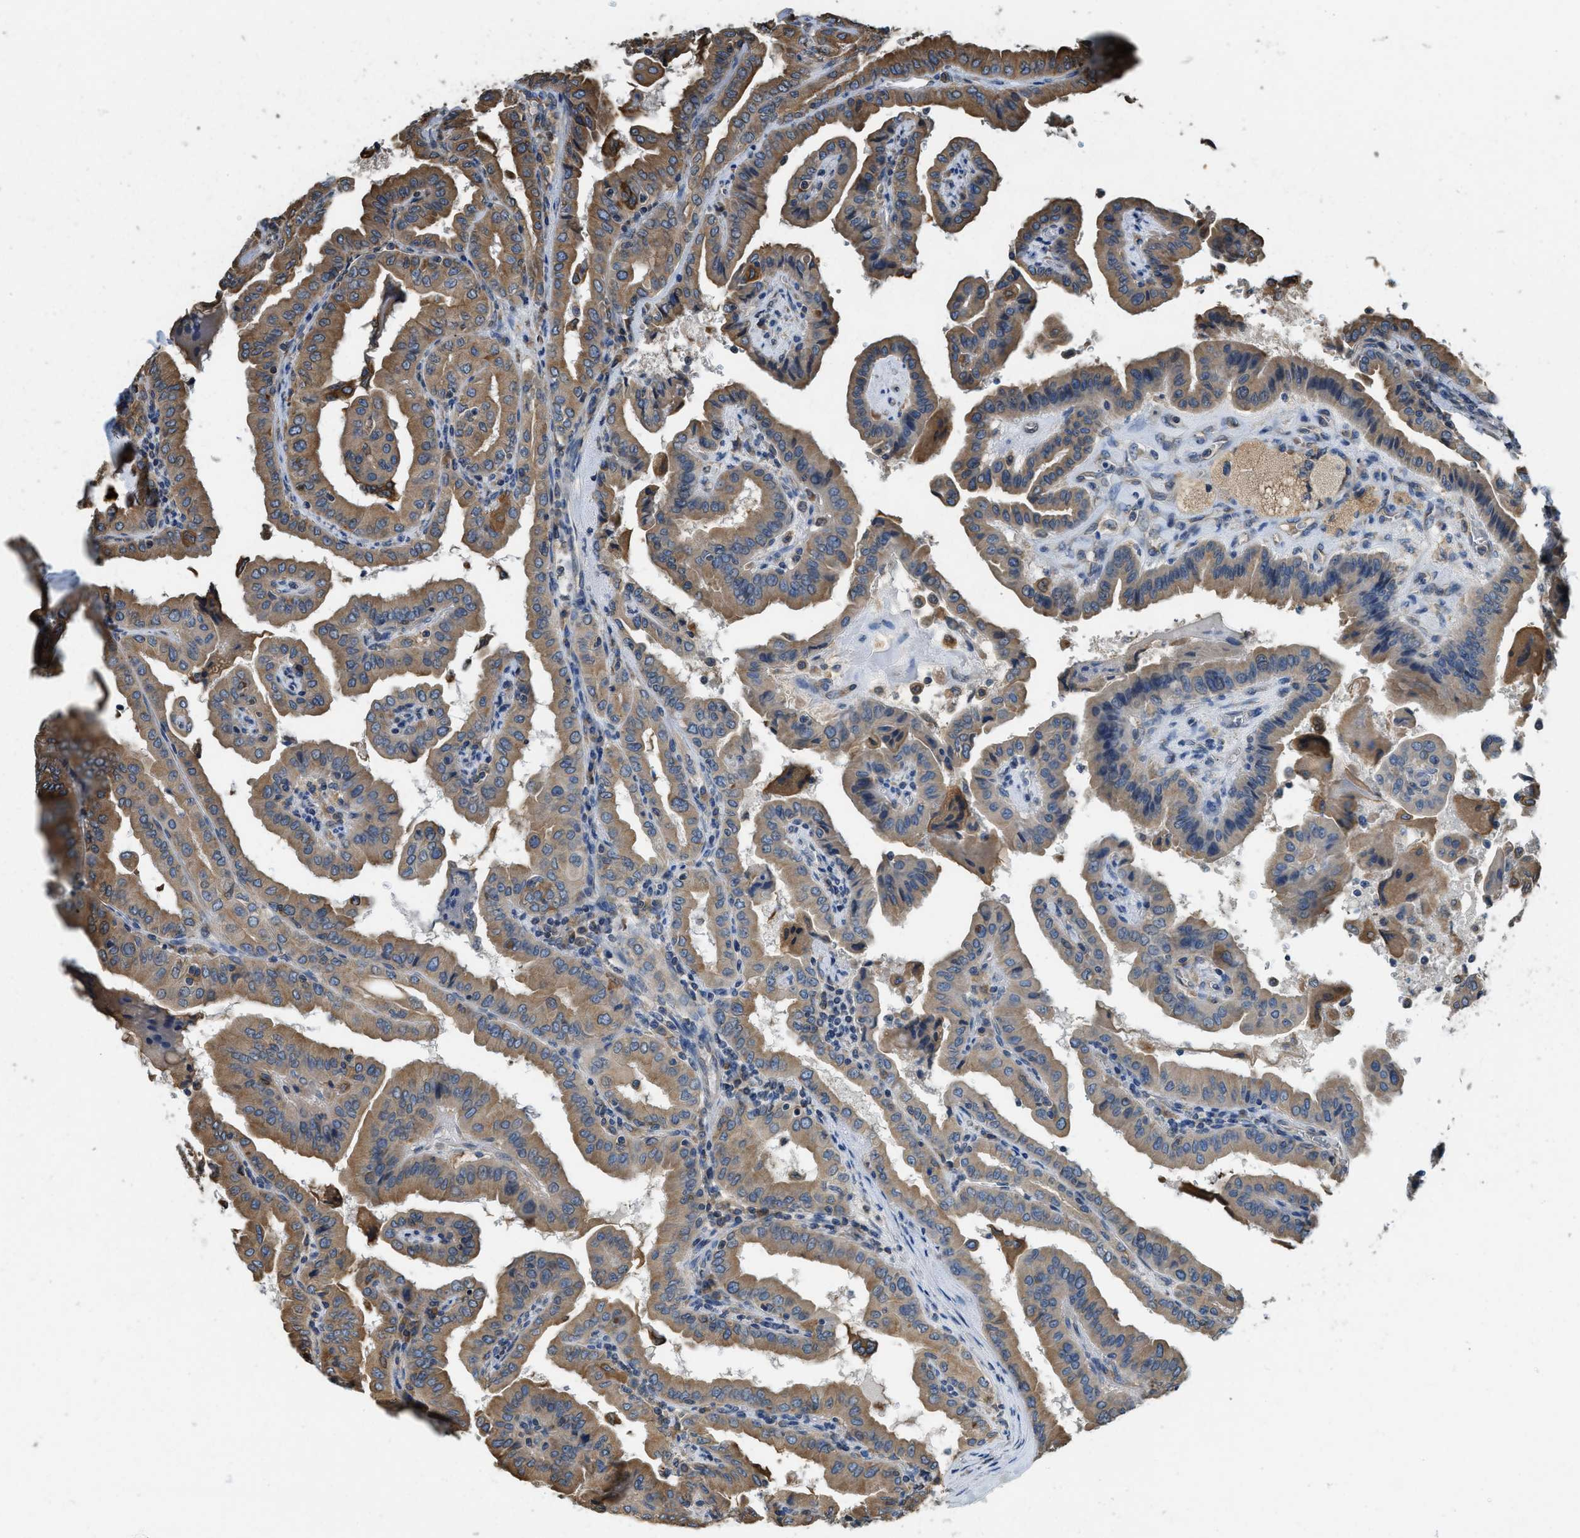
{"staining": {"intensity": "moderate", "quantity": "25%-75%", "location": "cytoplasmic/membranous"}, "tissue": "thyroid cancer", "cell_type": "Tumor cells", "image_type": "cancer", "snomed": [{"axis": "morphology", "description": "Papillary adenocarcinoma, NOS"}, {"axis": "topography", "description": "Thyroid gland"}], "caption": "Approximately 25%-75% of tumor cells in human papillary adenocarcinoma (thyroid) exhibit moderate cytoplasmic/membranous protein expression as visualized by brown immunohistochemical staining.", "gene": "BCAP31", "patient": {"sex": "male", "age": 33}}